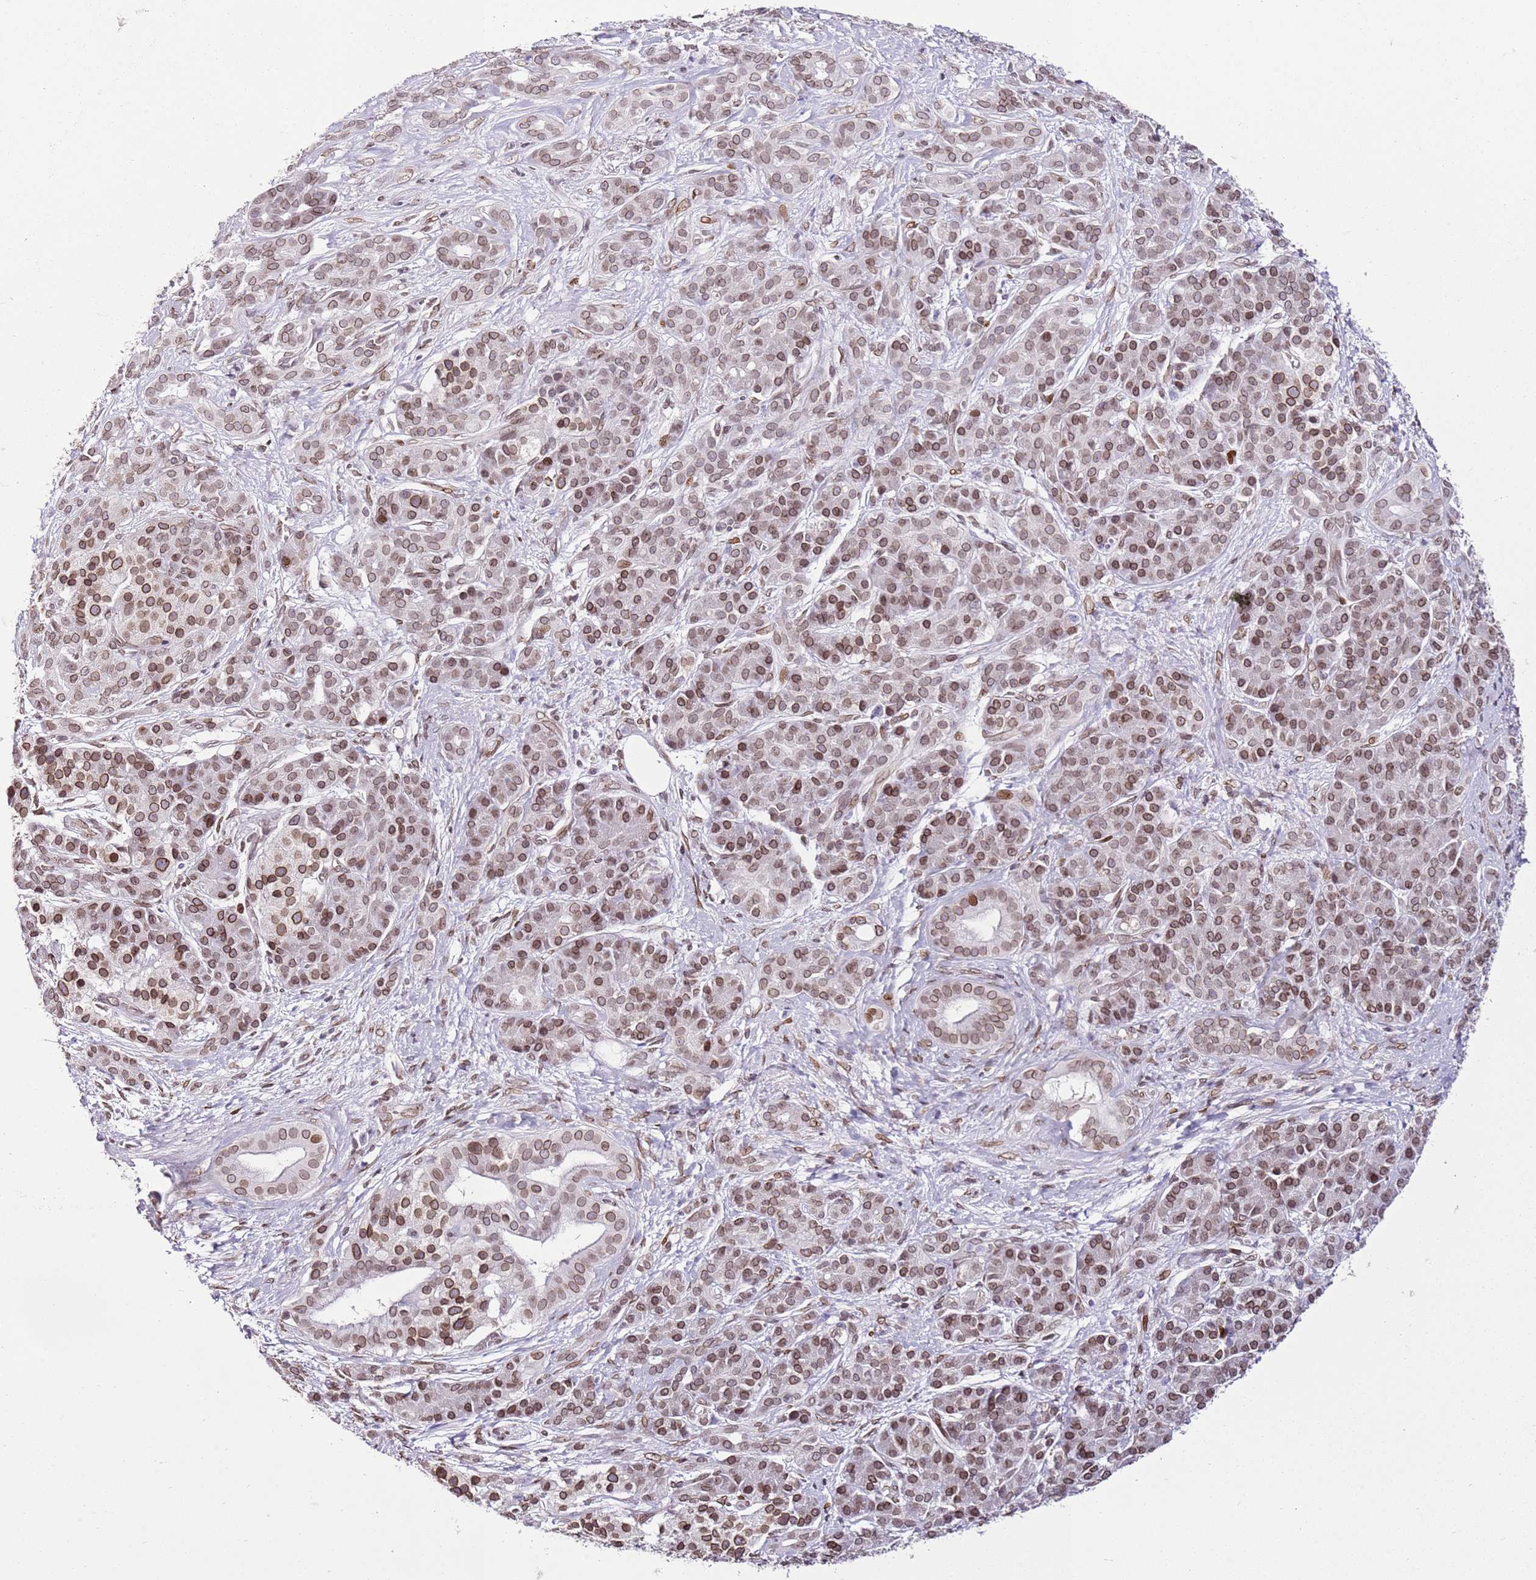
{"staining": {"intensity": "moderate", "quantity": ">75%", "location": "cytoplasmic/membranous,nuclear"}, "tissue": "pancreatic cancer", "cell_type": "Tumor cells", "image_type": "cancer", "snomed": [{"axis": "morphology", "description": "Adenocarcinoma, NOS"}, {"axis": "topography", "description": "Pancreas"}], "caption": "Protein staining of adenocarcinoma (pancreatic) tissue reveals moderate cytoplasmic/membranous and nuclear expression in approximately >75% of tumor cells. The staining was performed using DAB (3,3'-diaminobenzidine) to visualize the protein expression in brown, while the nuclei were stained in blue with hematoxylin (Magnification: 20x).", "gene": "POU6F1", "patient": {"sex": "male", "age": 57}}